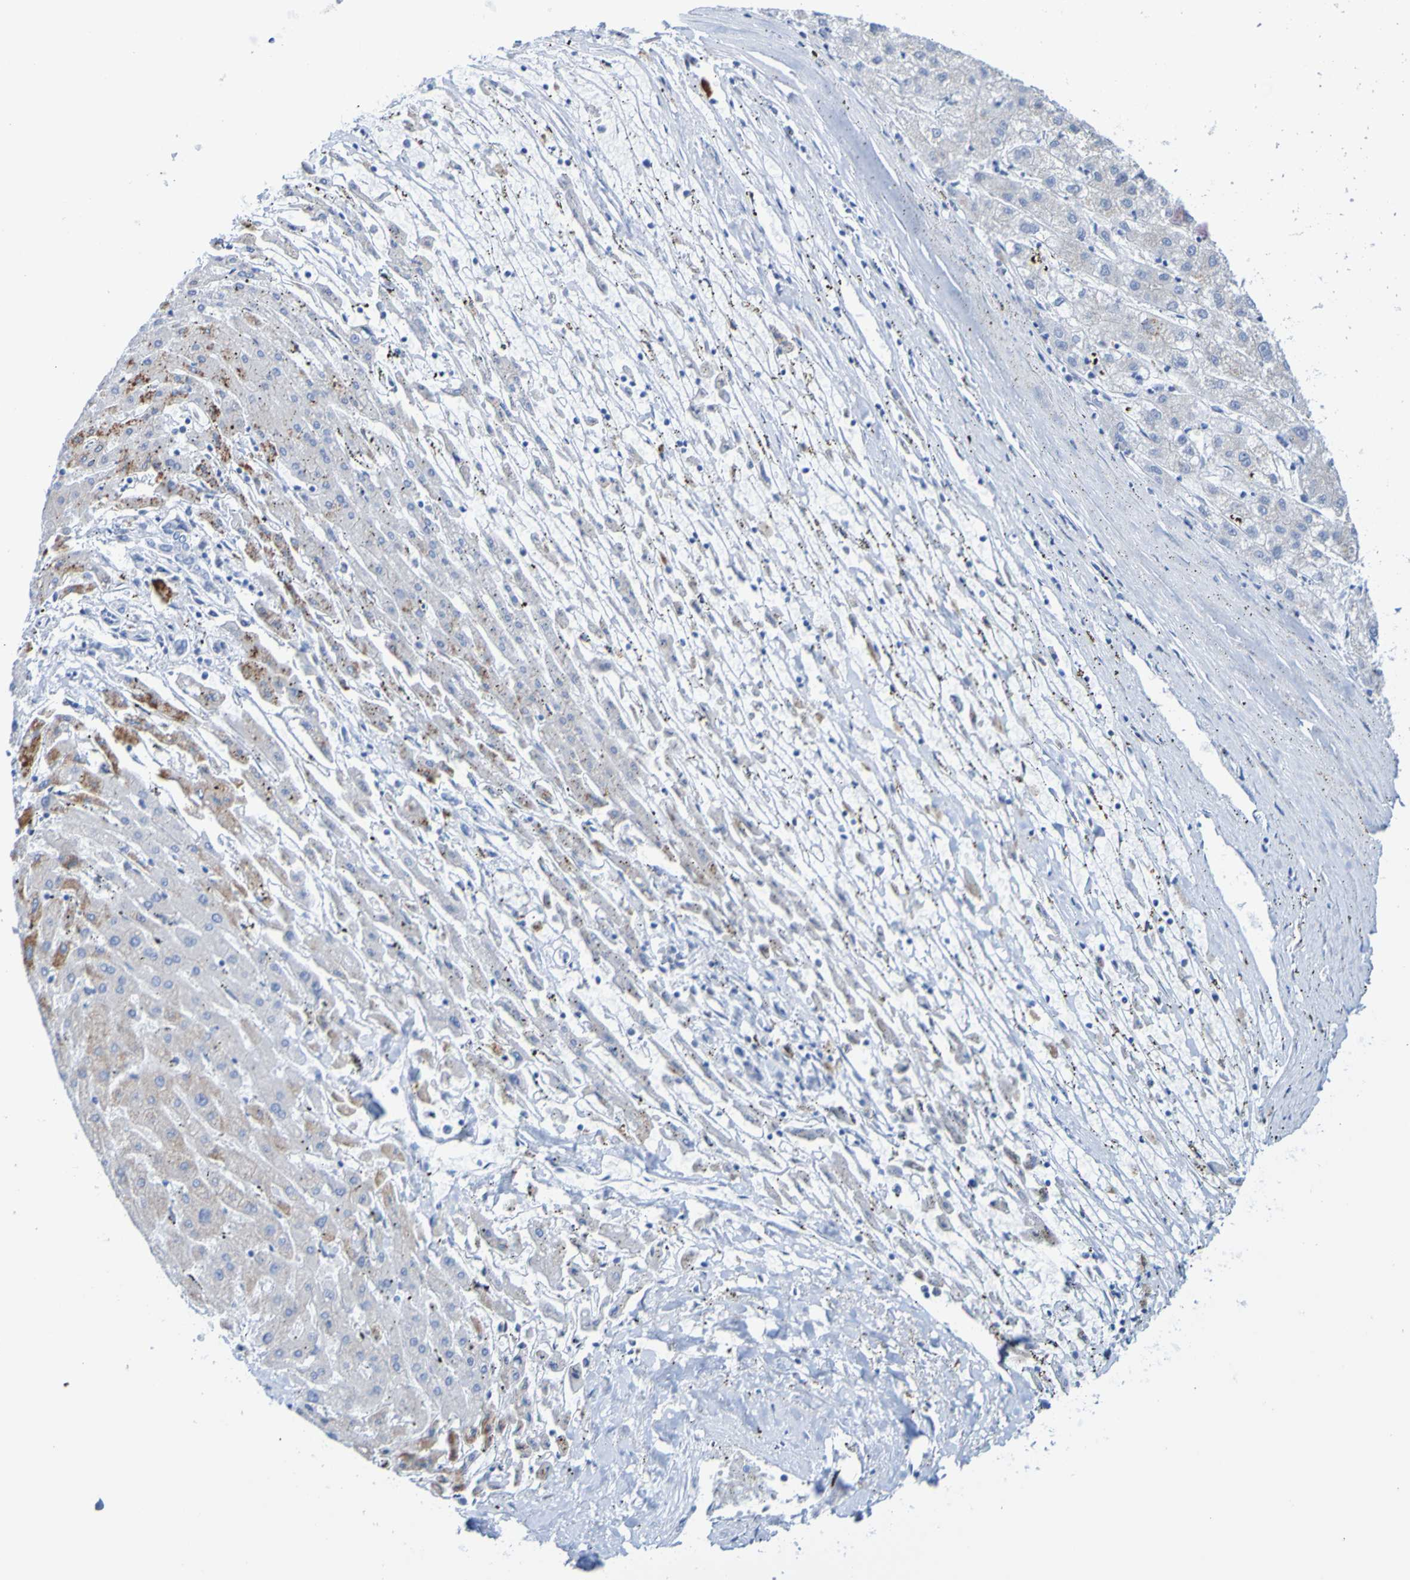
{"staining": {"intensity": "moderate", "quantity": "<25%", "location": "cytoplasmic/membranous"}, "tissue": "liver cancer", "cell_type": "Tumor cells", "image_type": "cancer", "snomed": [{"axis": "morphology", "description": "Carcinoma, Hepatocellular, NOS"}, {"axis": "topography", "description": "Liver"}], "caption": "Tumor cells show low levels of moderate cytoplasmic/membranous staining in about <25% of cells in human liver hepatocellular carcinoma.", "gene": "ACMSD", "patient": {"sex": "male", "age": 72}}